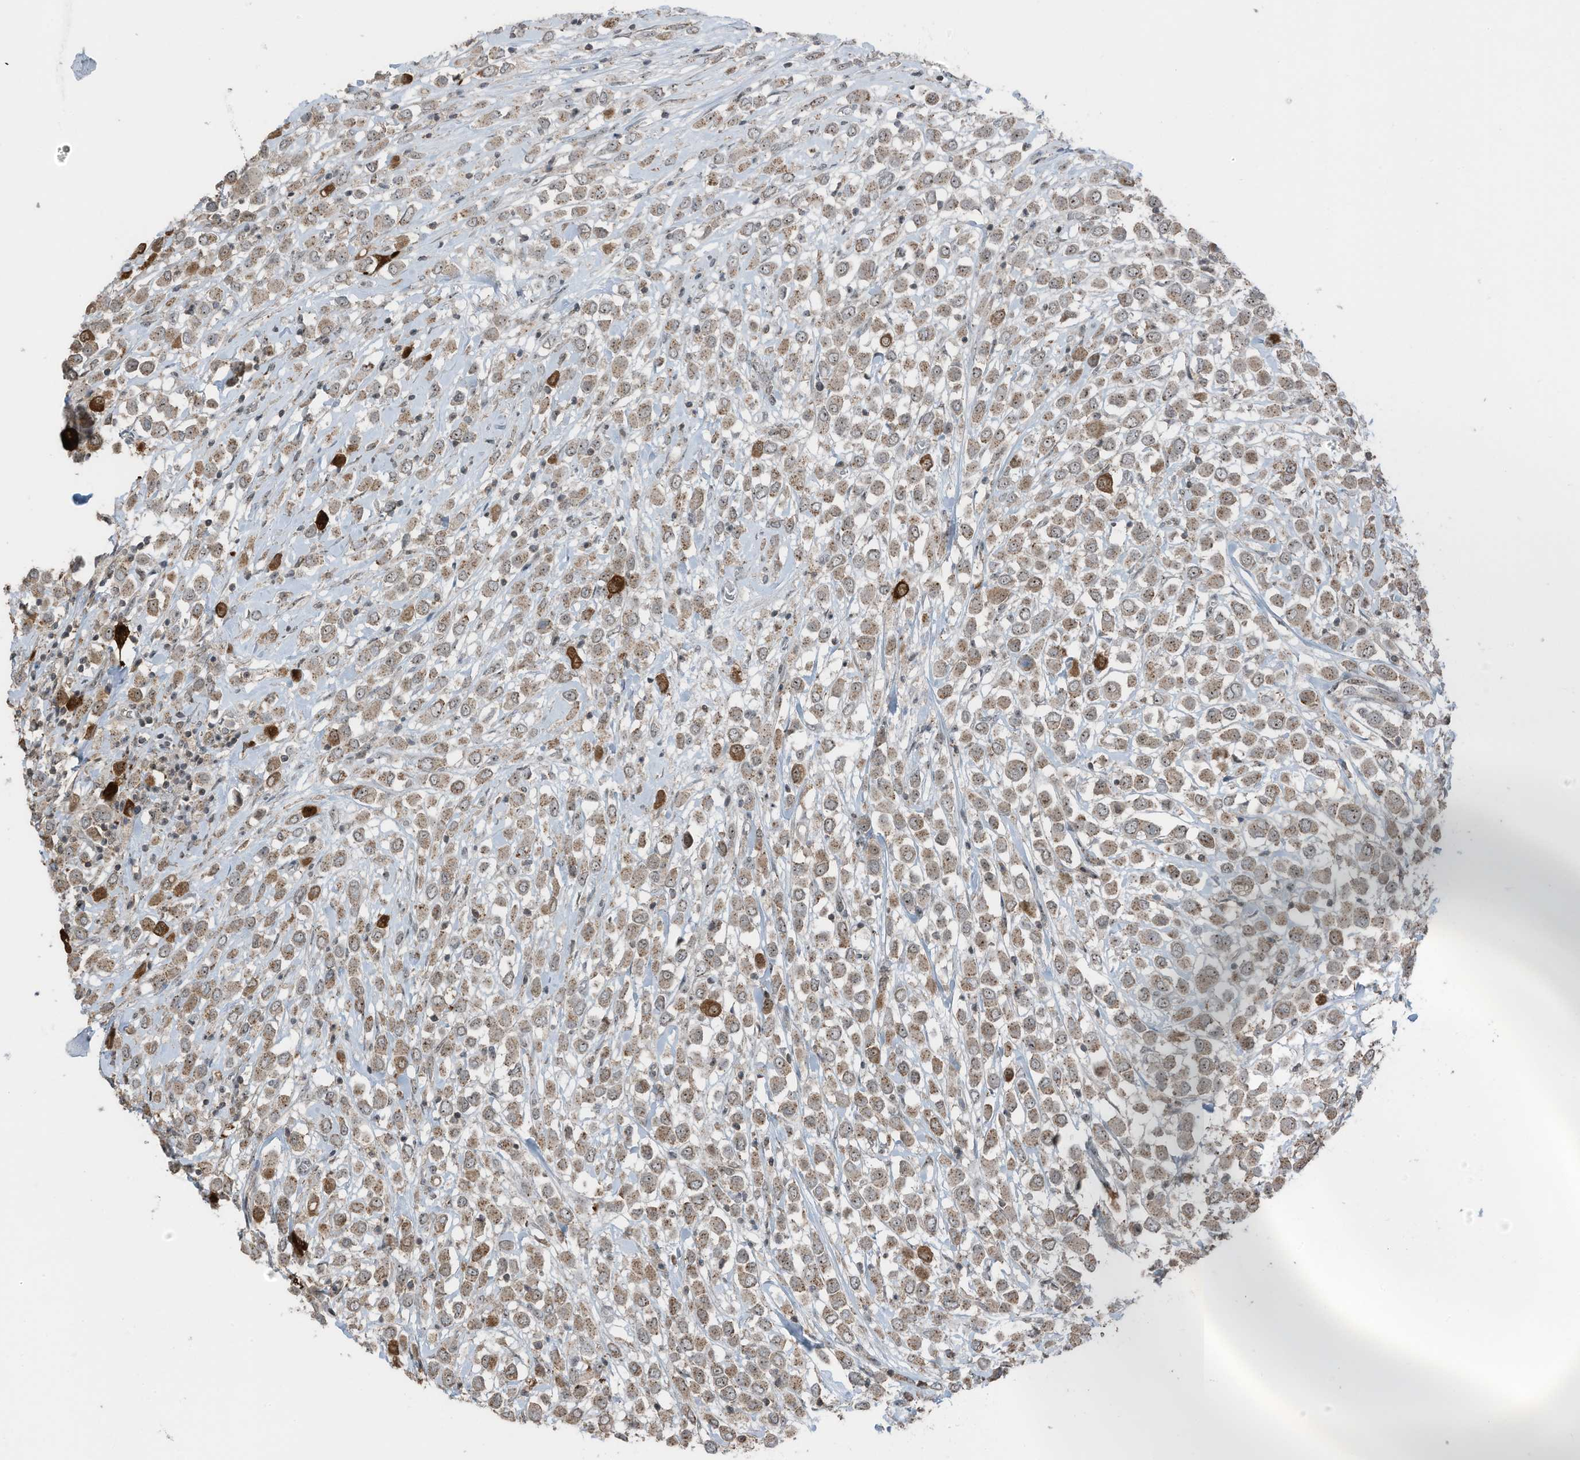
{"staining": {"intensity": "moderate", "quantity": ">75%", "location": "cytoplasmic/membranous,nuclear"}, "tissue": "breast cancer", "cell_type": "Tumor cells", "image_type": "cancer", "snomed": [{"axis": "morphology", "description": "Duct carcinoma"}, {"axis": "topography", "description": "Breast"}], "caption": "This is a micrograph of immunohistochemistry (IHC) staining of breast cancer, which shows moderate positivity in the cytoplasmic/membranous and nuclear of tumor cells.", "gene": "UTP3", "patient": {"sex": "female", "age": 61}}